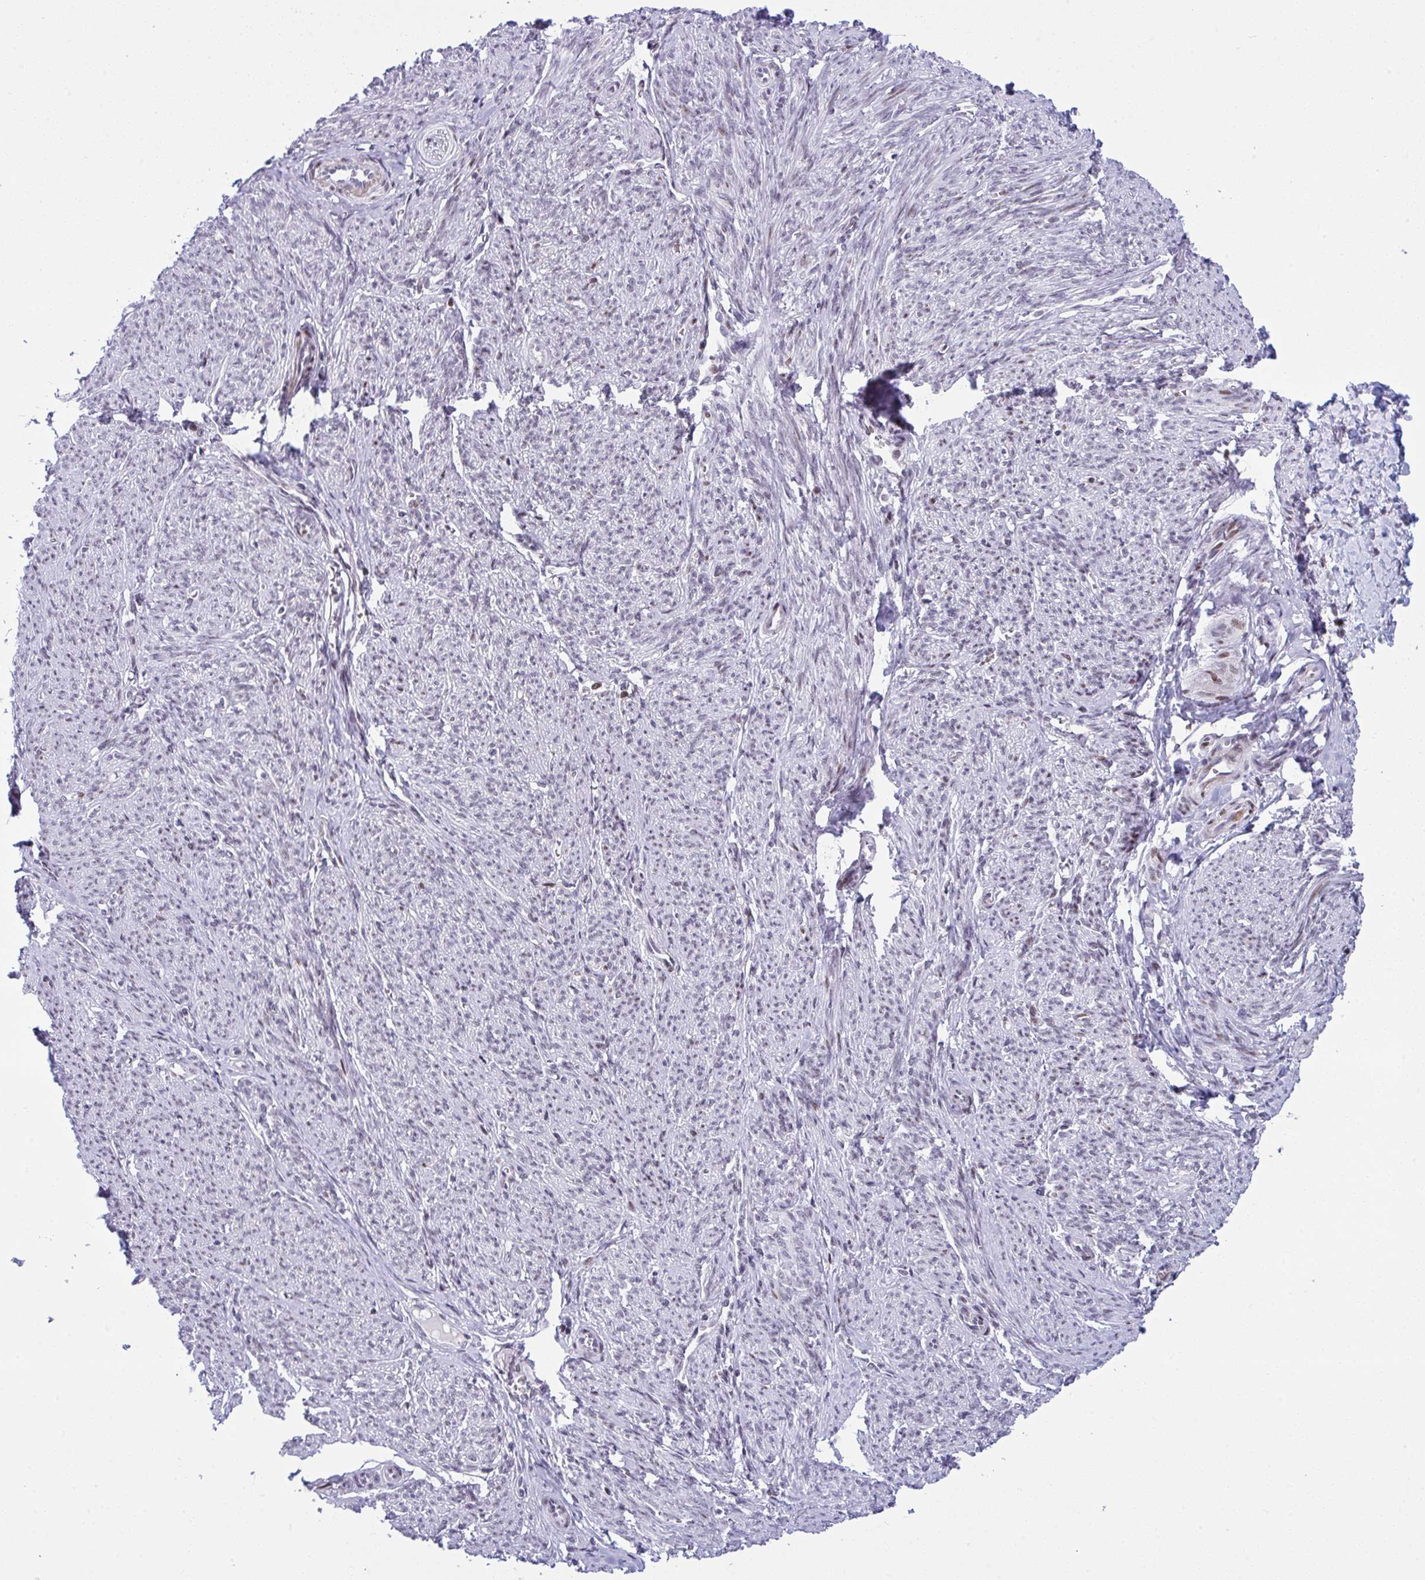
{"staining": {"intensity": "moderate", "quantity": "25%-75%", "location": "nuclear"}, "tissue": "smooth muscle", "cell_type": "Smooth muscle cells", "image_type": "normal", "snomed": [{"axis": "morphology", "description": "Normal tissue, NOS"}, {"axis": "topography", "description": "Smooth muscle"}], "caption": "This is a micrograph of IHC staining of unremarkable smooth muscle, which shows moderate expression in the nuclear of smooth muscle cells.", "gene": "ZFHX3", "patient": {"sex": "female", "age": 65}}